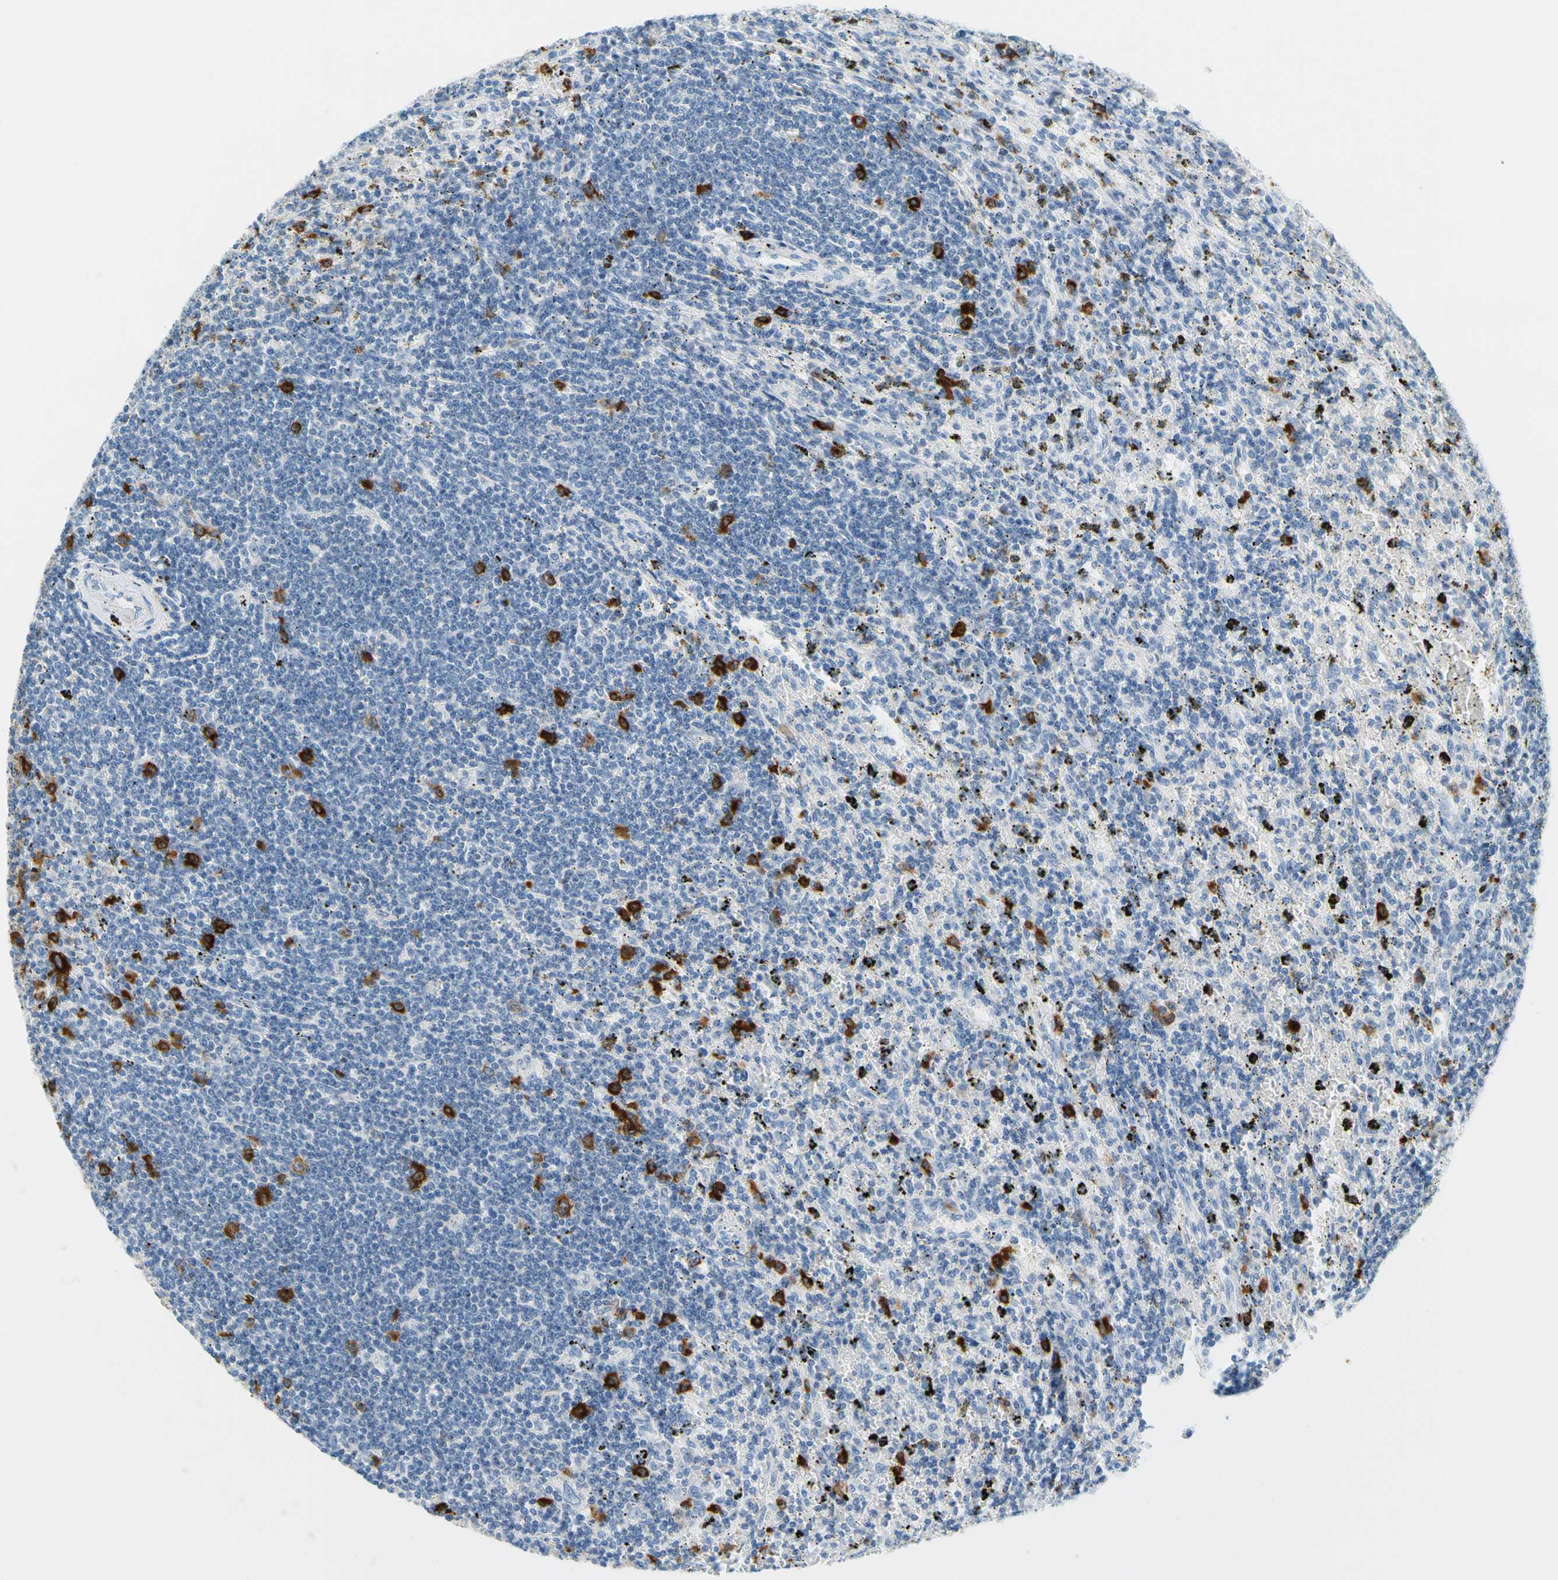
{"staining": {"intensity": "strong", "quantity": "<25%", "location": "cytoplasmic/membranous"}, "tissue": "lymphoma", "cell_type": "Tumor cells", "image_type": "cancer", "snomed": [{"axis": "morphology", "description": "Malignant lymphoma, non-Hodgkin's type, Low grade"}, {"axis": "topography", "description": "Spleen"}], "caption": "IHC (DAB) staining of human malignant lymphoma, non-Hodgkin's type (low-grade) exhibits strong cytoplasmic/membranous protein staining in about <25% of tumor cells.", "gene": "TACC3", "patient": {"sex": "male", "age": 76}}